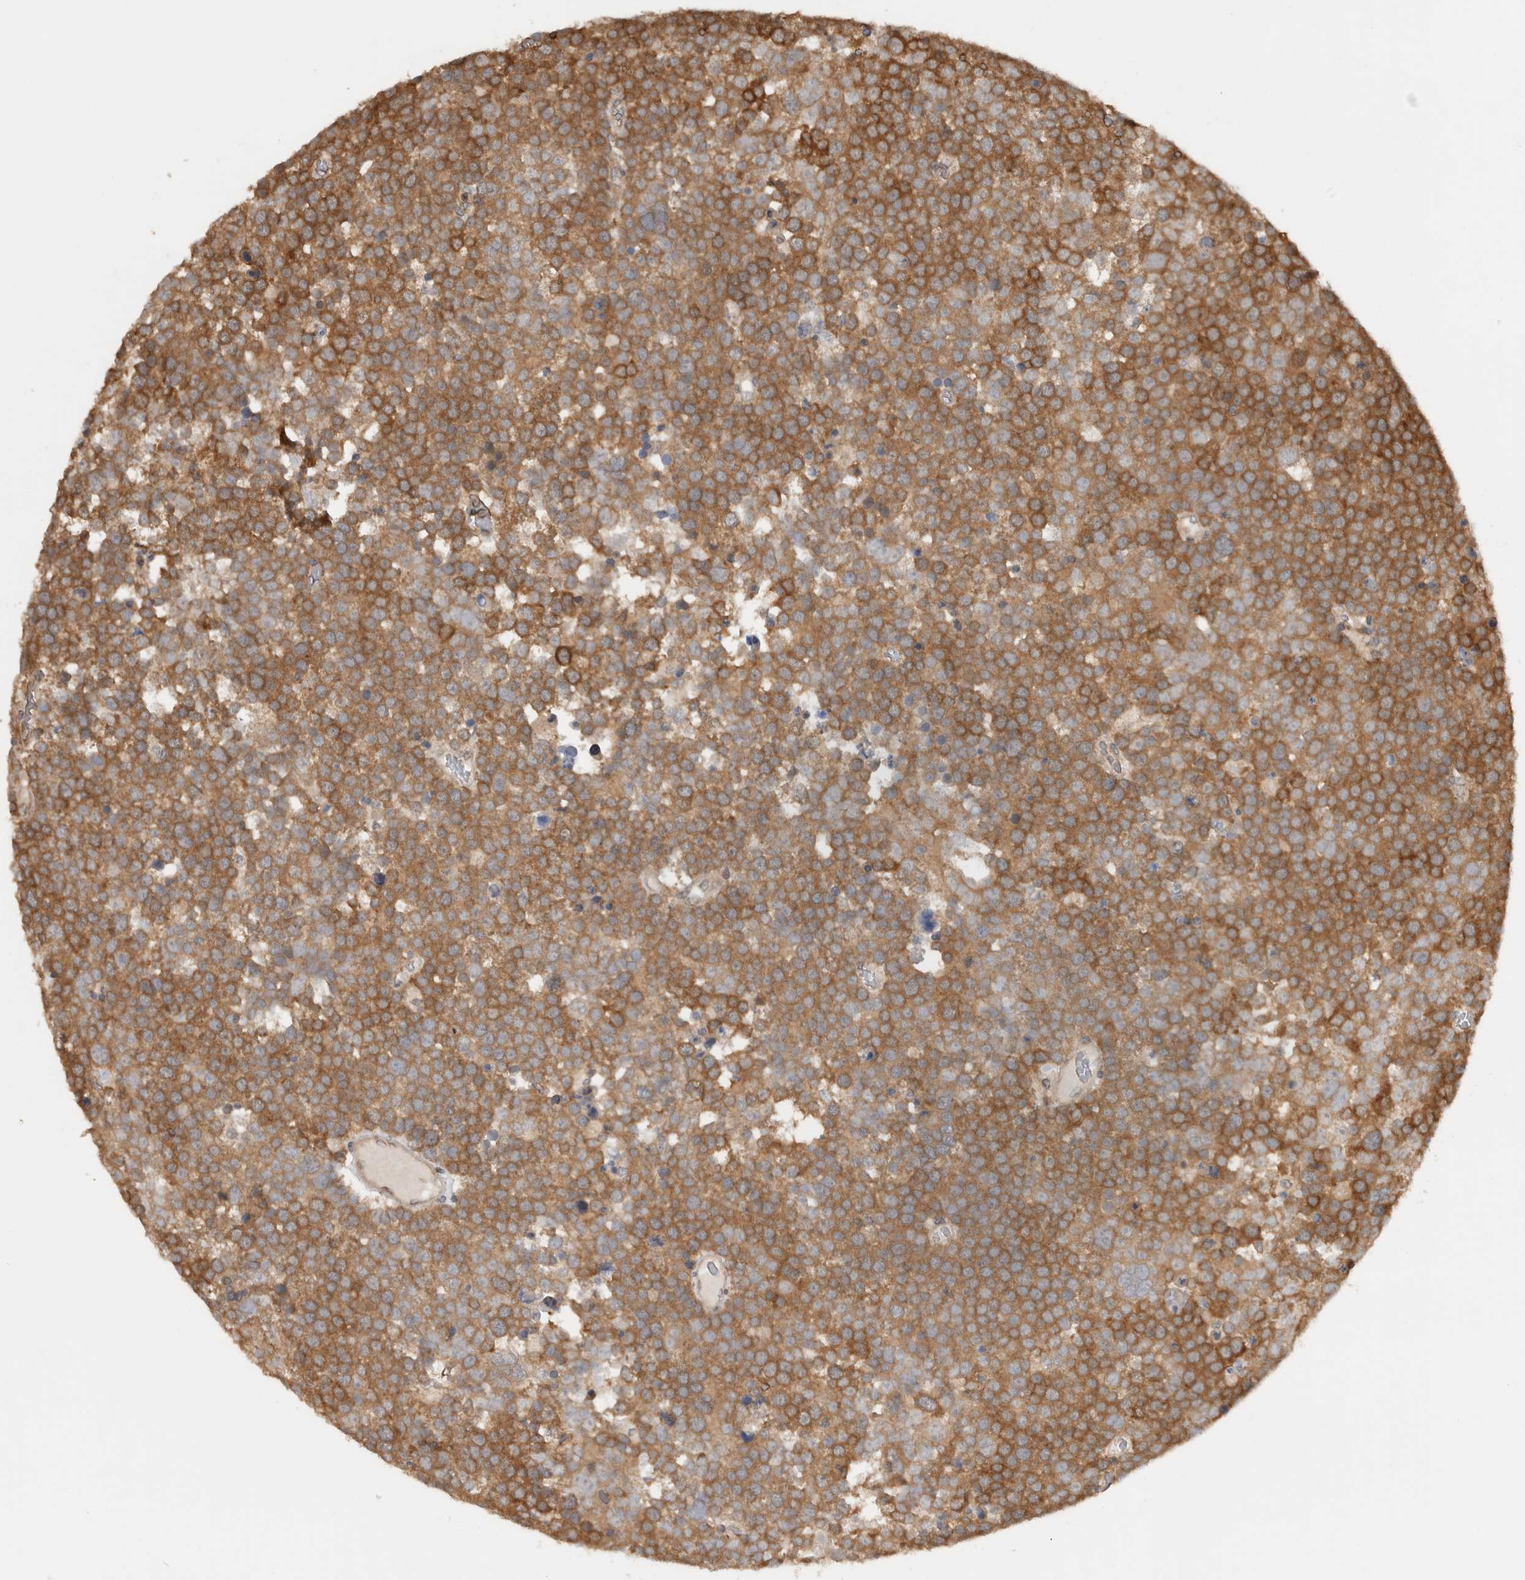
{"staining": {"intensity": "moderate", "quantity": ">75%", "location": "cytoplasmic/membranous"}, "tissue": "testis cancer", "cell_type": "Tumor cells", "image_type": "cancer", "snomed": [{"axis": "morphology", "description": "Seminoma, NOS"}, {"axis": "topography", "description": "Testis"}], "caption": "Immunohistochemical staining of human testis seminoma reveals moderate cytoplasmic/membranous protein staining in approximately >75% of tumor cells. Using DAB (3,3'-diaminobenzidine) (brown) and hematoxylin (blue) stains, captured at high magnification using brightfield microscopy.", "gene": "CNTROB", "patient": {"sex": "male", "age": 71}}